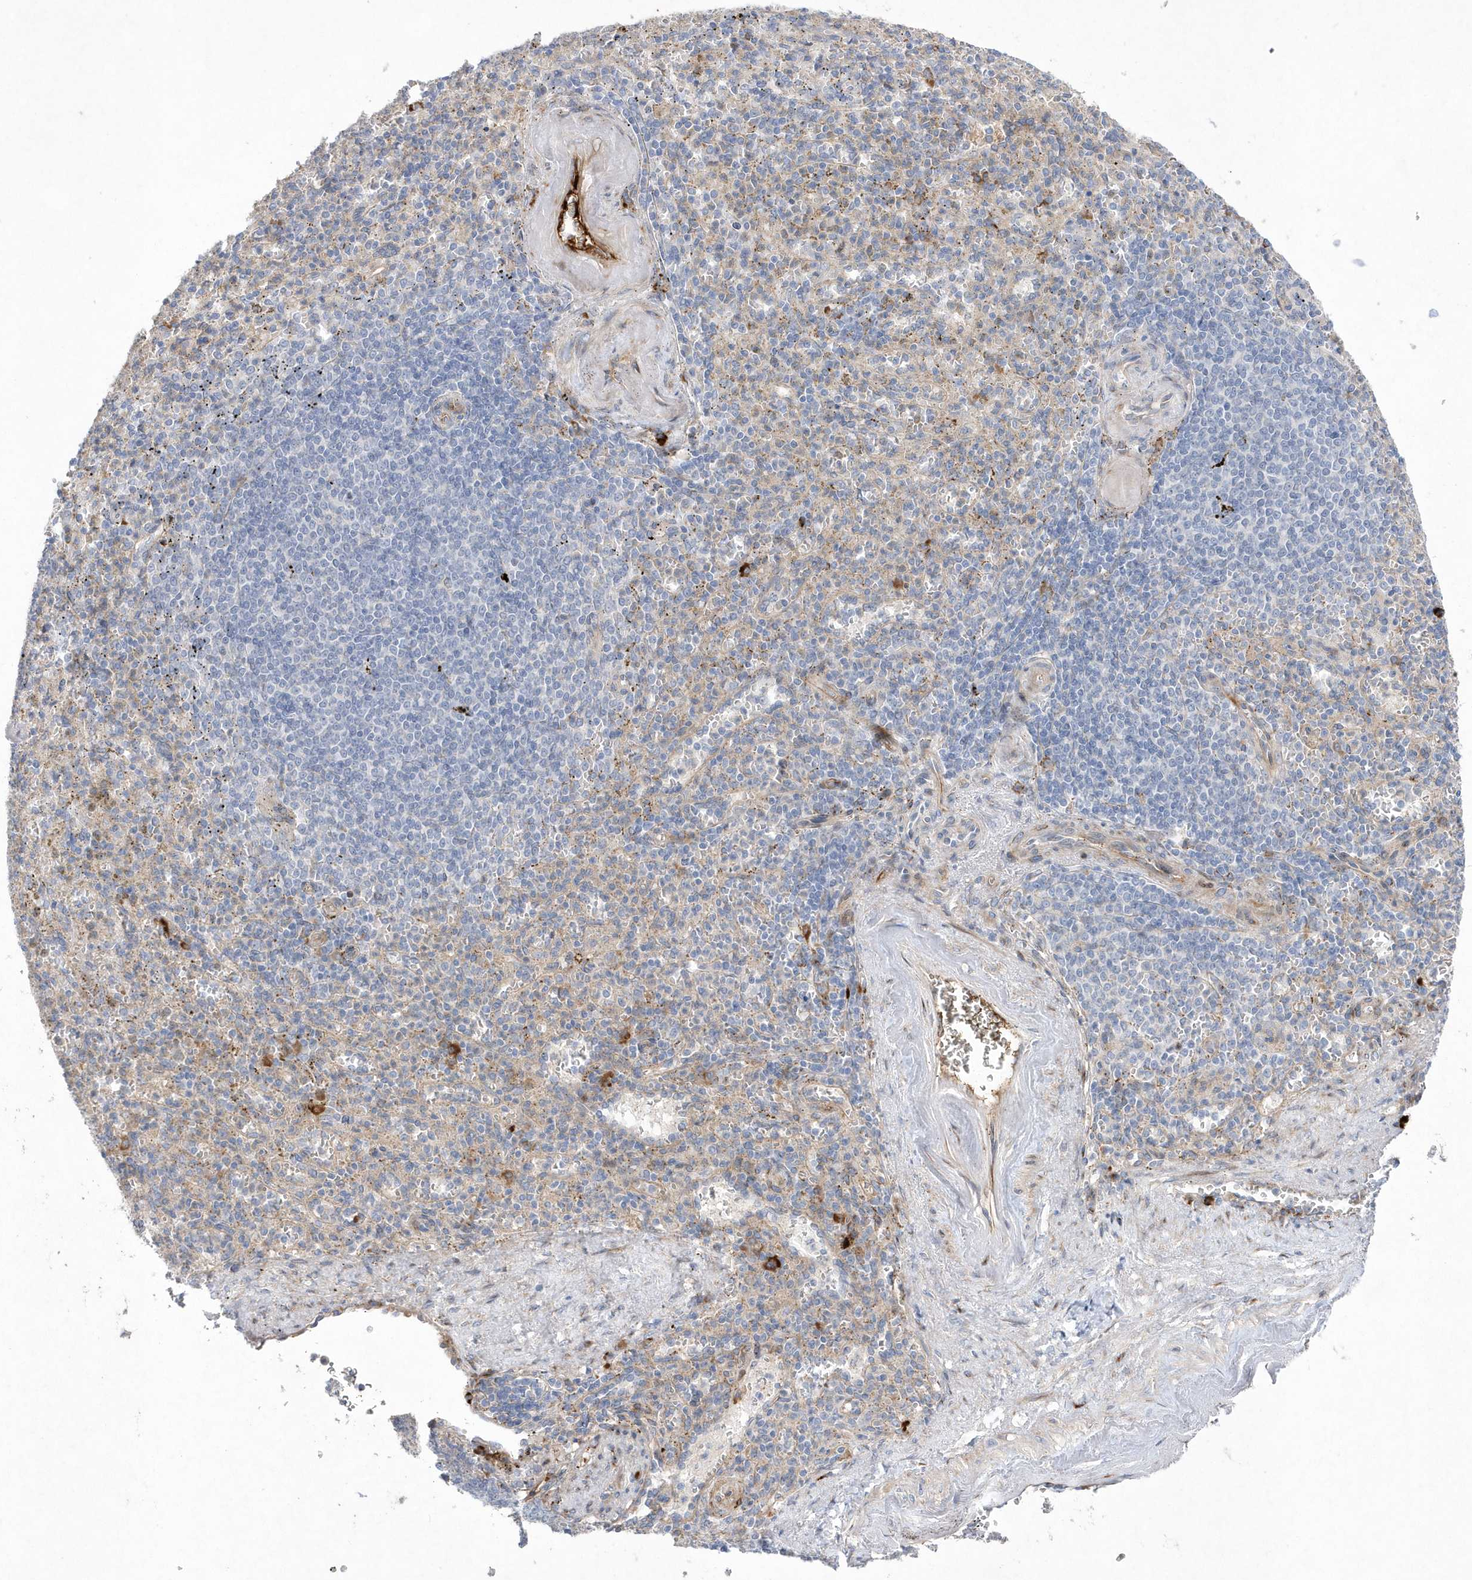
{"staining": {"intensity": "negative", "quantity": "none", "location": "none"}, "tissue": "spleen", "cell_type": "Cells in red pulp", "image_type": "normal", "snomed": [{"axis": "morphology", "description": "Normal tissue, NOS"}, {"axis": "topography", "description": "Spleen"}], "caption": "The immunohistochemistry (IHC) micrograph has no significant staining in cells in red pulp of spleen. The staining is performed using DAB brown chromogen with nuclei counter-stained in using hematoxylin.", "gene": "TMEM132B", "patient": {"sex": "female", "age": 74}}